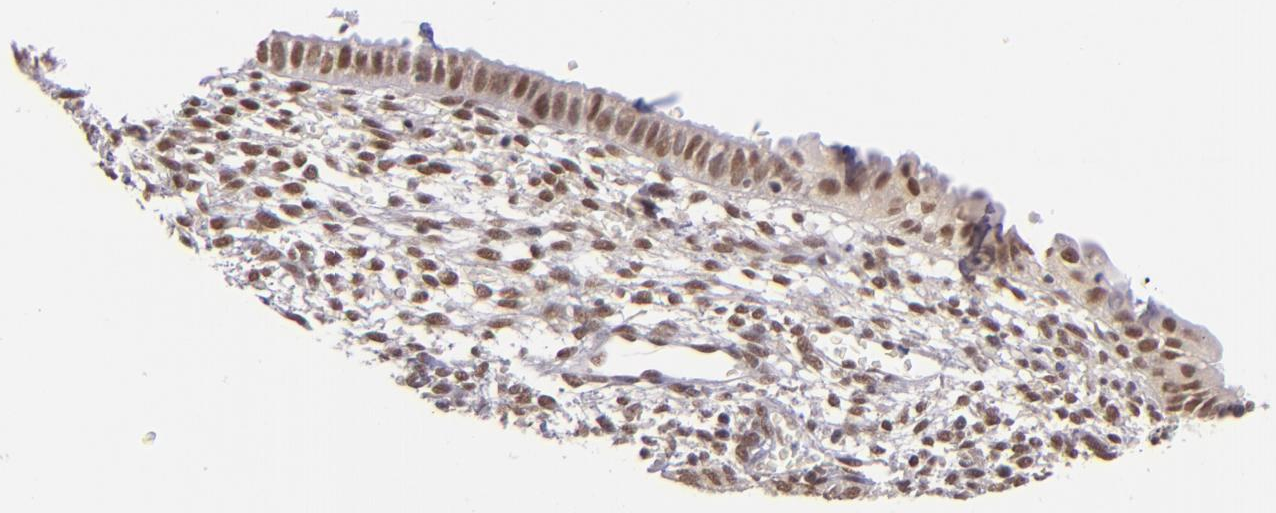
{"staining": {"intensity": "moderate", "quantity": ">75%", "location": "nuclear"}, "tissue": "endometrium", "cell_type": "Cells in endometrial stroma", "image_type": "normal", "snomed": [{"axis": "morphology", "description": "Normal tissue, NOS"}, {"axis": "topography", "description": "Endometrium"}], "caption": "Cells in endometrial stroma display medium levels of moderate nuclear staining in approximately >75% of cells in normal human endometrium. (IHC, brightfield microscopy, high magnification).", "gene": "ZNF148", "patient": {"sex": "female", "age": 61}}